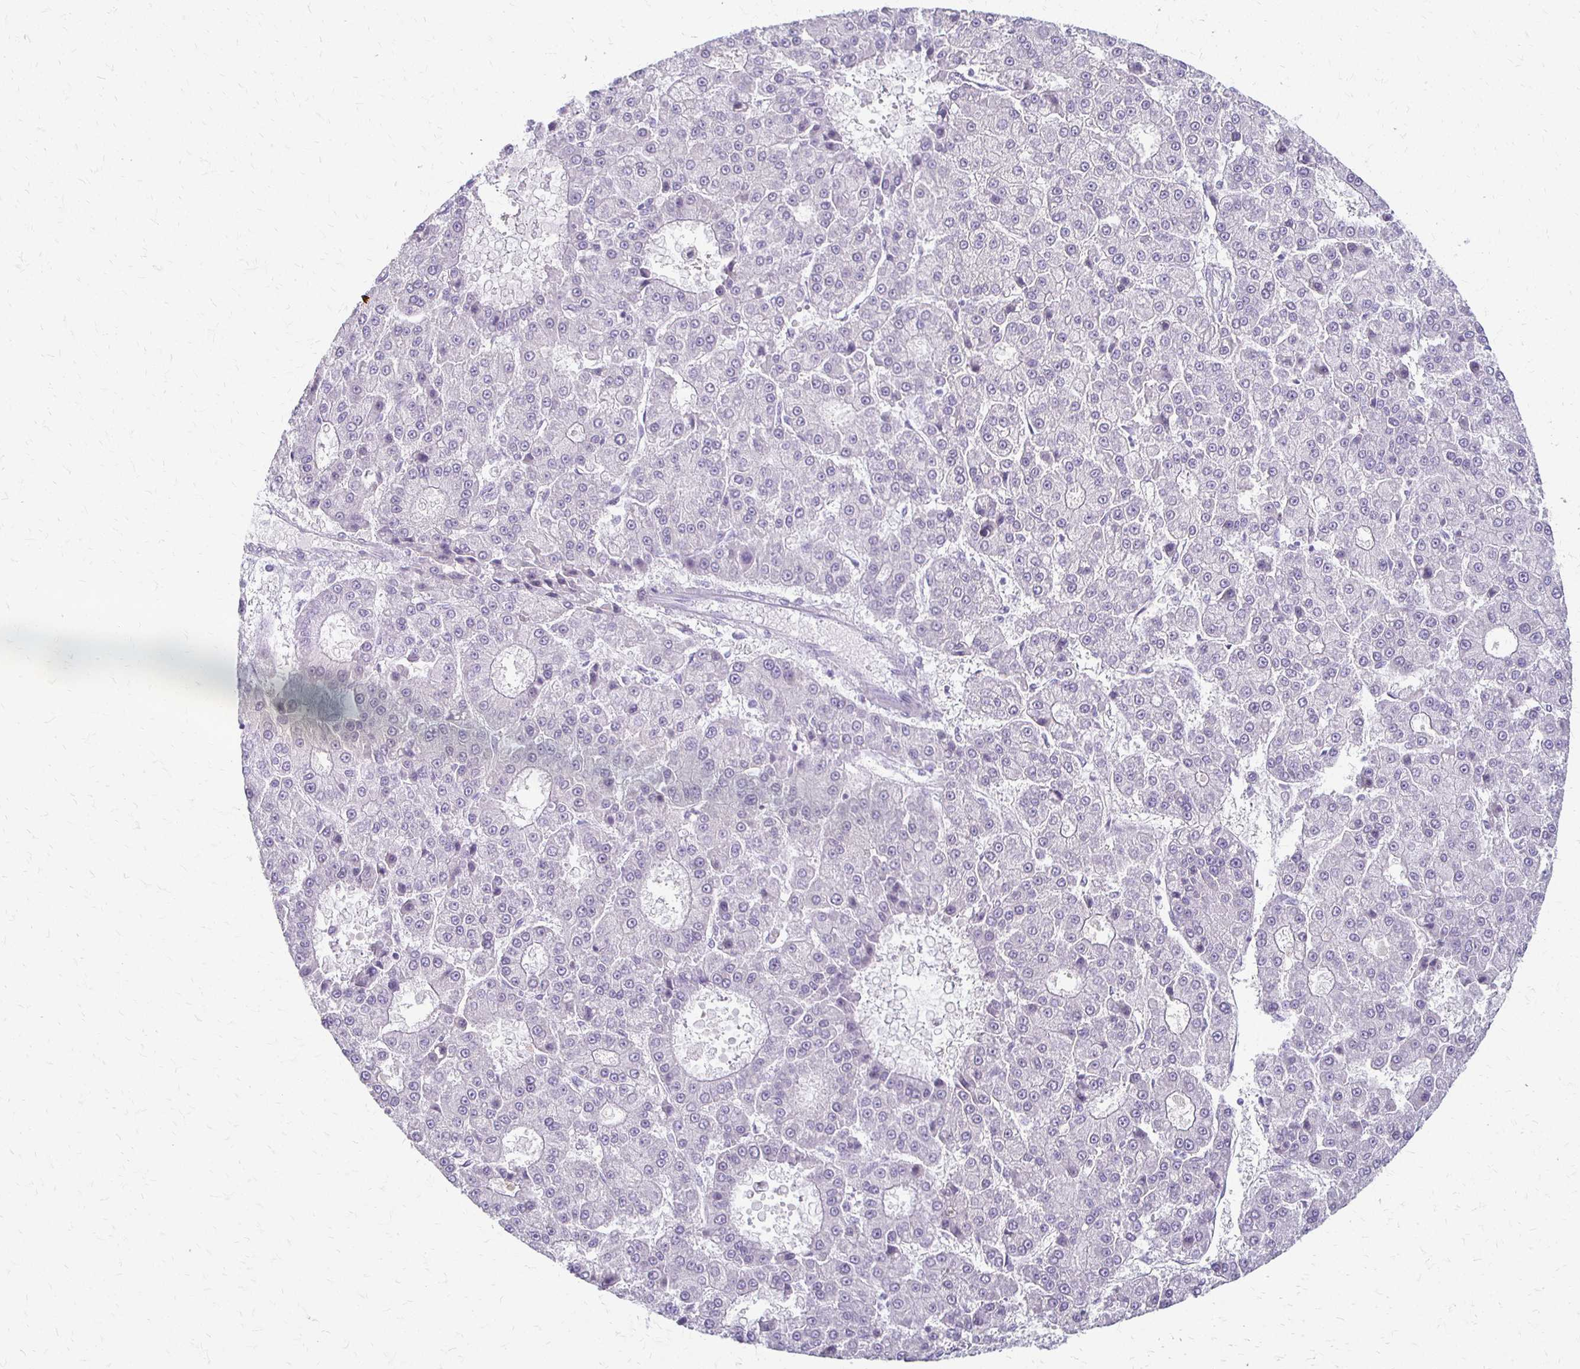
{"staining": {"intensity": "negative", "quantity": "none", "location": "none"}, "tissue": "liver cancer", "cell_type": "Tumor cells", "image_type": "cancer", "snomed": [{"axis": "morphology", "description": "Carcinoma, Hepatocellular, NOS"}, {"axis": "topography", "description": "Liver"}], "caption": "There is no significant expression in tumor cells of liver cancer (hepatocellular carcinoma).", "gene": "ACP5", "patient": {"sex": "male", "age": 70}}